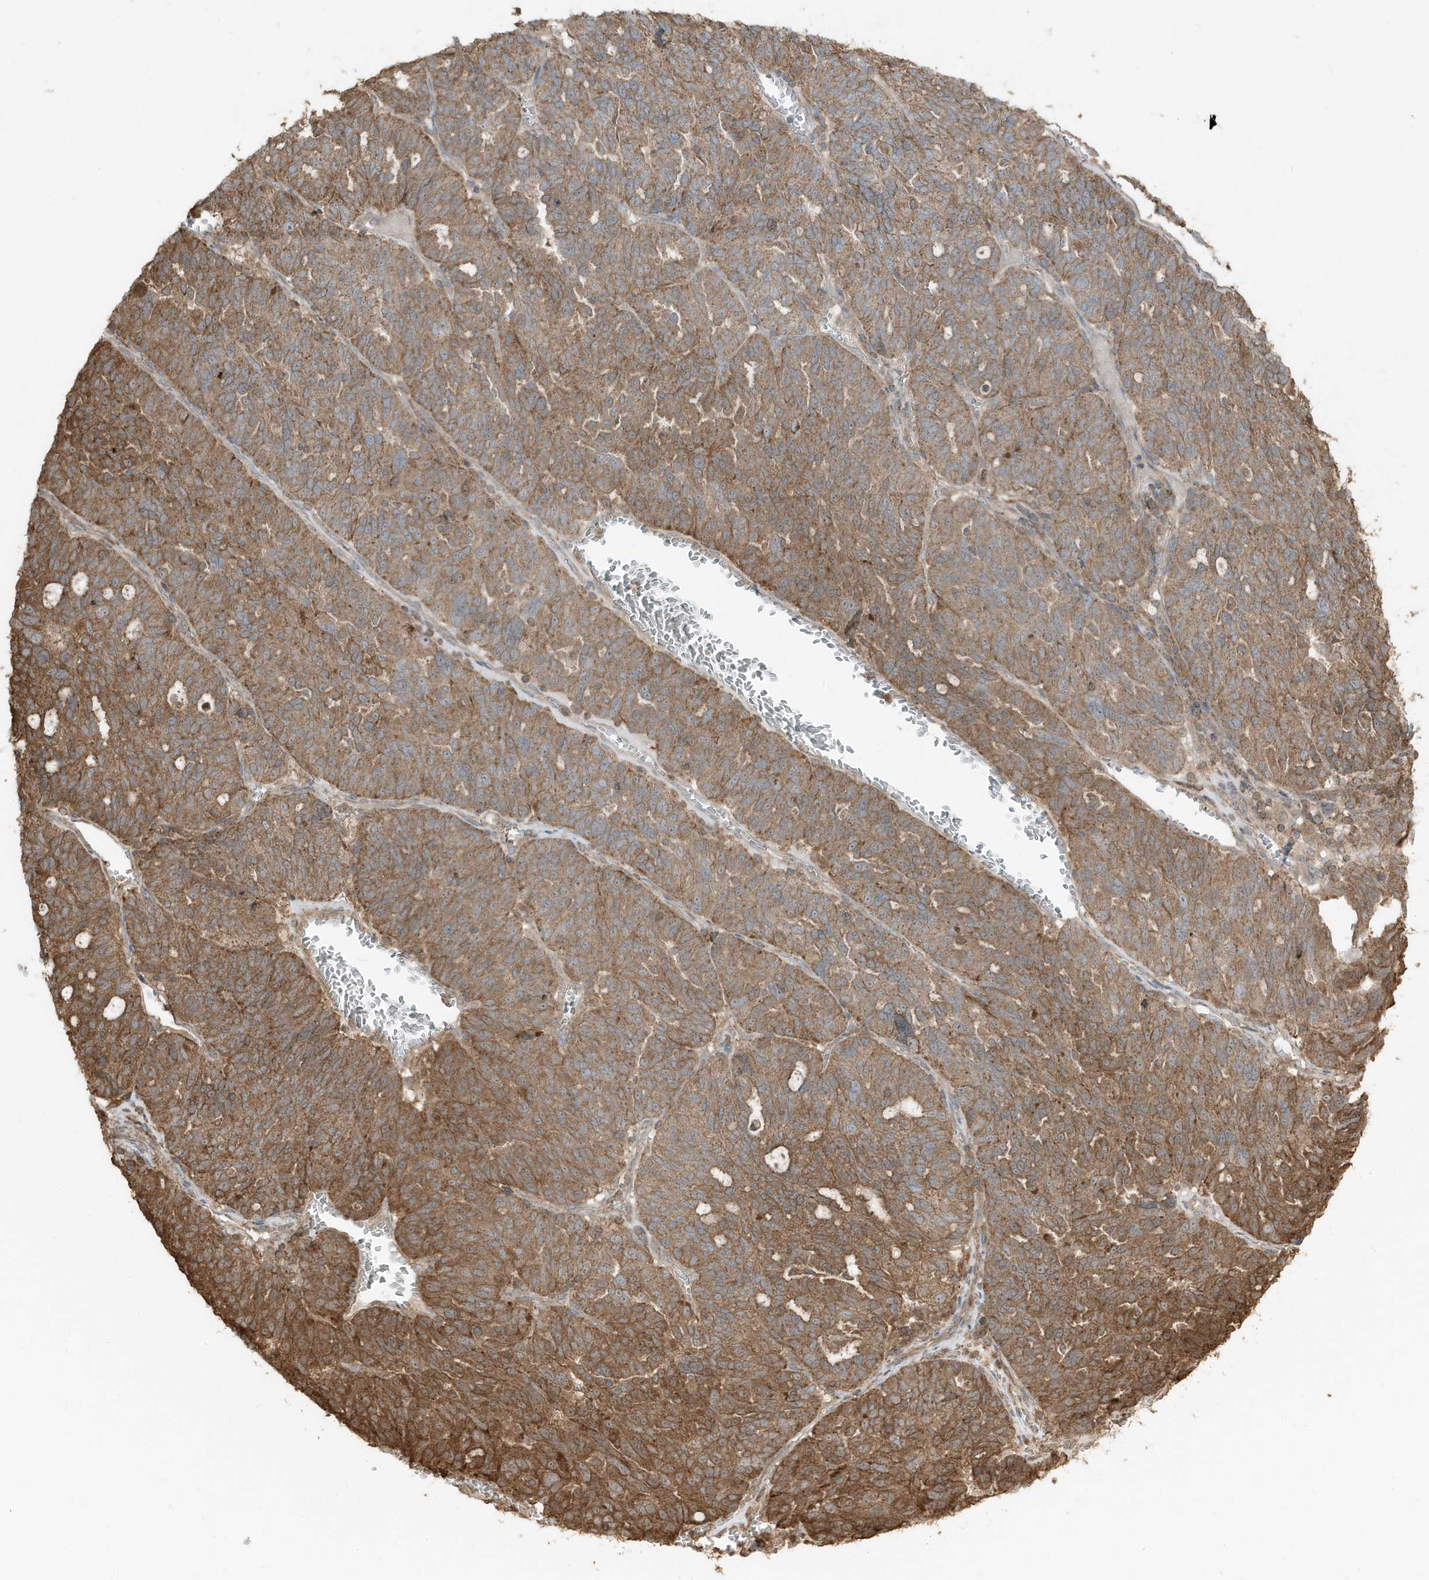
{"staining": {"intensity": "moderate", "quantity": ">75%", "location": "cytoplasmic/membranous"}, "tissue": "ovarian cancer", "cell_type": "Tumor cells", "image_type": "cancer", "snomed": [{"axis": "morphology", "description": "Cystadenocarcinoma, serous, NOS"}, {"axis": "topography", "description": "Ovary"}], "caption": "Protein staining demonstrates moderate cytoplasmic/membranous positivity in about >75% of tumor cells in ovarian cancer (serous cystadenocarcinoma). The staining is performed using DAB (3,3'-diaminobenzidine) brown chromogen to label protein expression. The nuclei are counter-stained blue using hematoxylin.", "gene": "AZI2", "patient": {"sex": "female", "age": 59}}